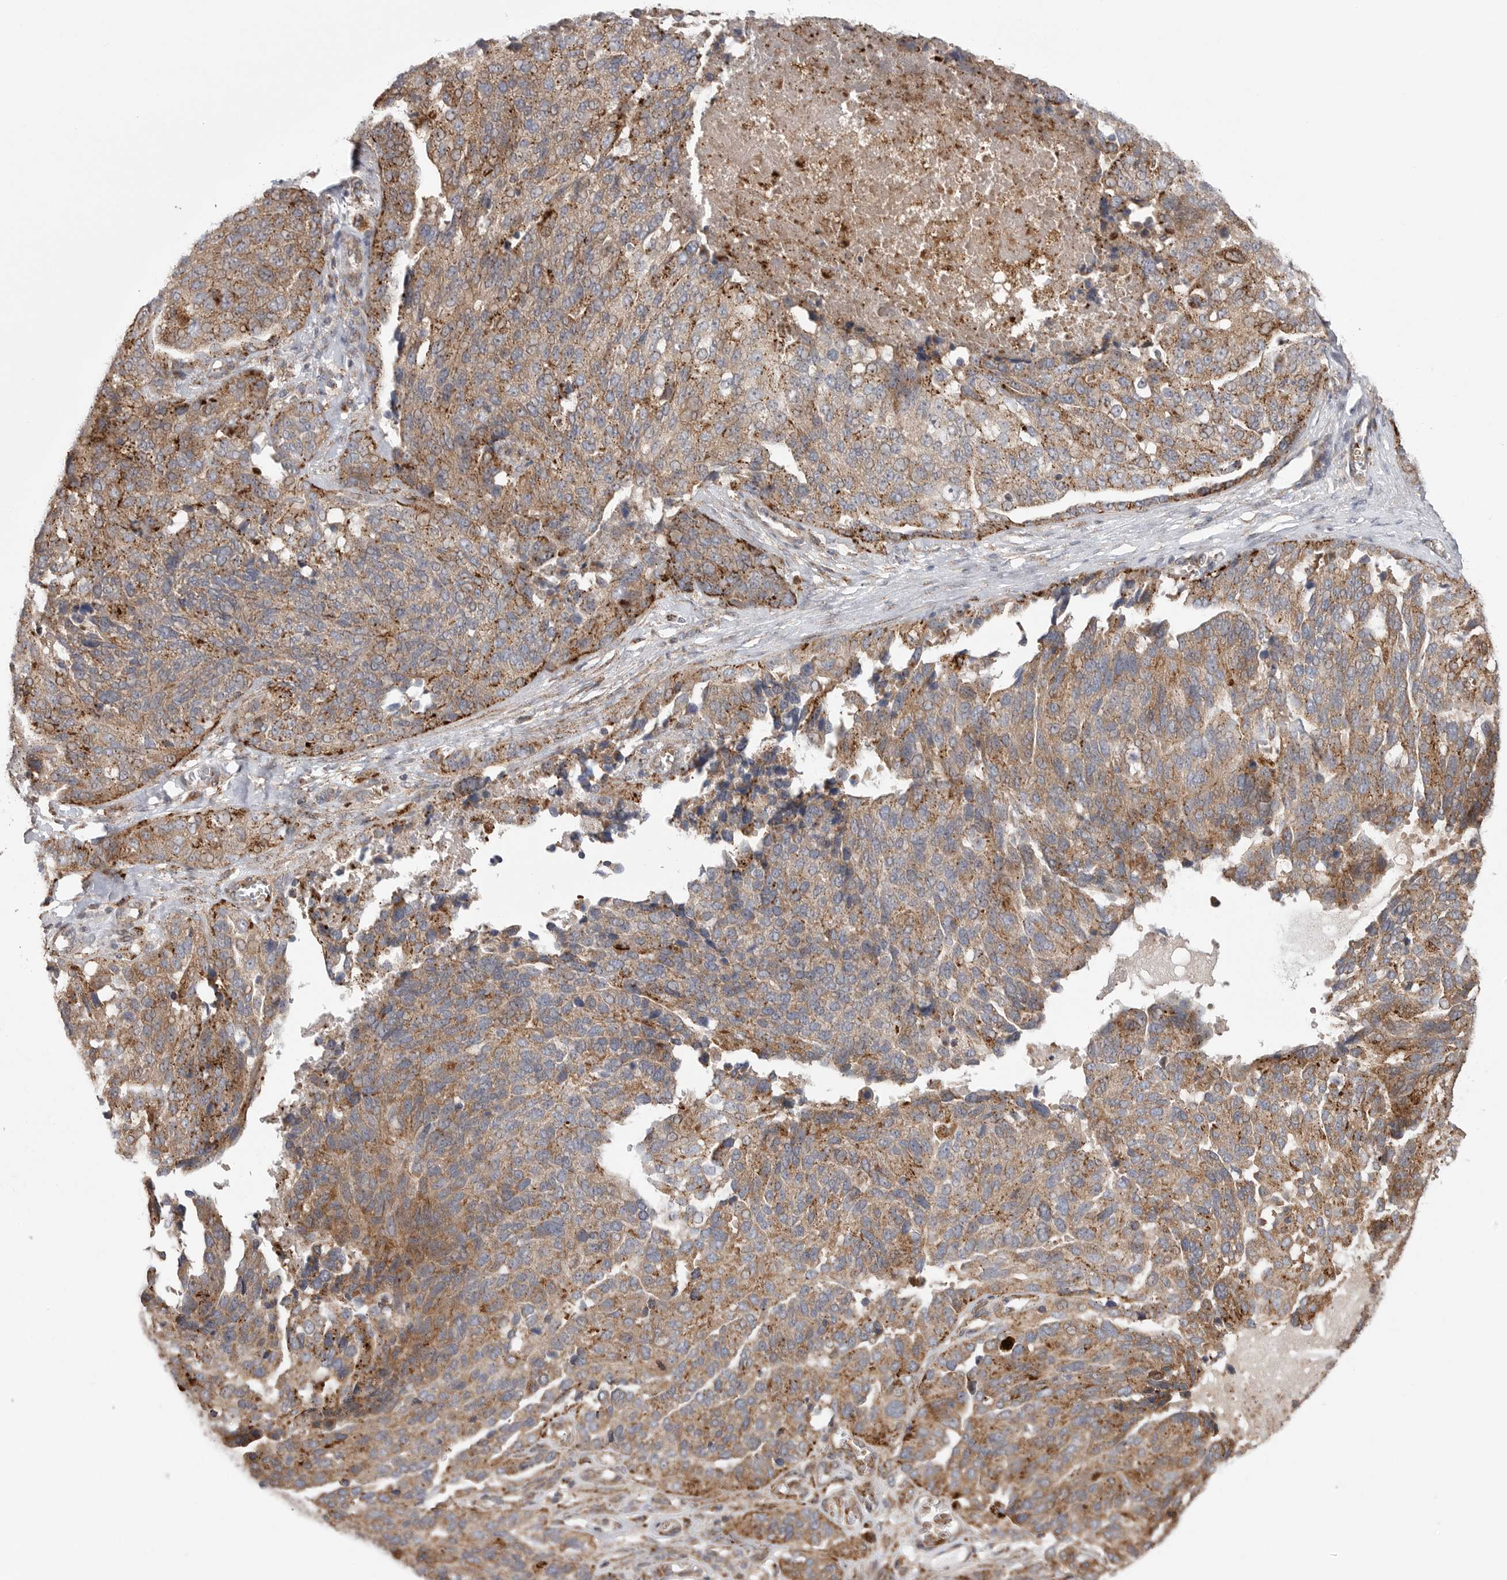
{"staining": {"intensity": "moderate", "quantity": ">75%", "location": "cytoplasmic/membranous"}, "tissue": "ovarian cancer", "cell_type": "Tumor cells", "image_type": "cancer", "snomed": [{"axis": "morphology", "description": "Cystadenocarcinoma, serous, NOS"}, {"axis": "topography", "description": "Ovary"}], "caption": "This is a photomicrograph of immunohistochemistry (IHC) staining of ovarian serous cystadenocarcinoma, which shows moderate expression in the cytoplasmic/membranous of tumor cells.", "gene": "GALNS", "patient": {"sex": "female", "age": 44}}